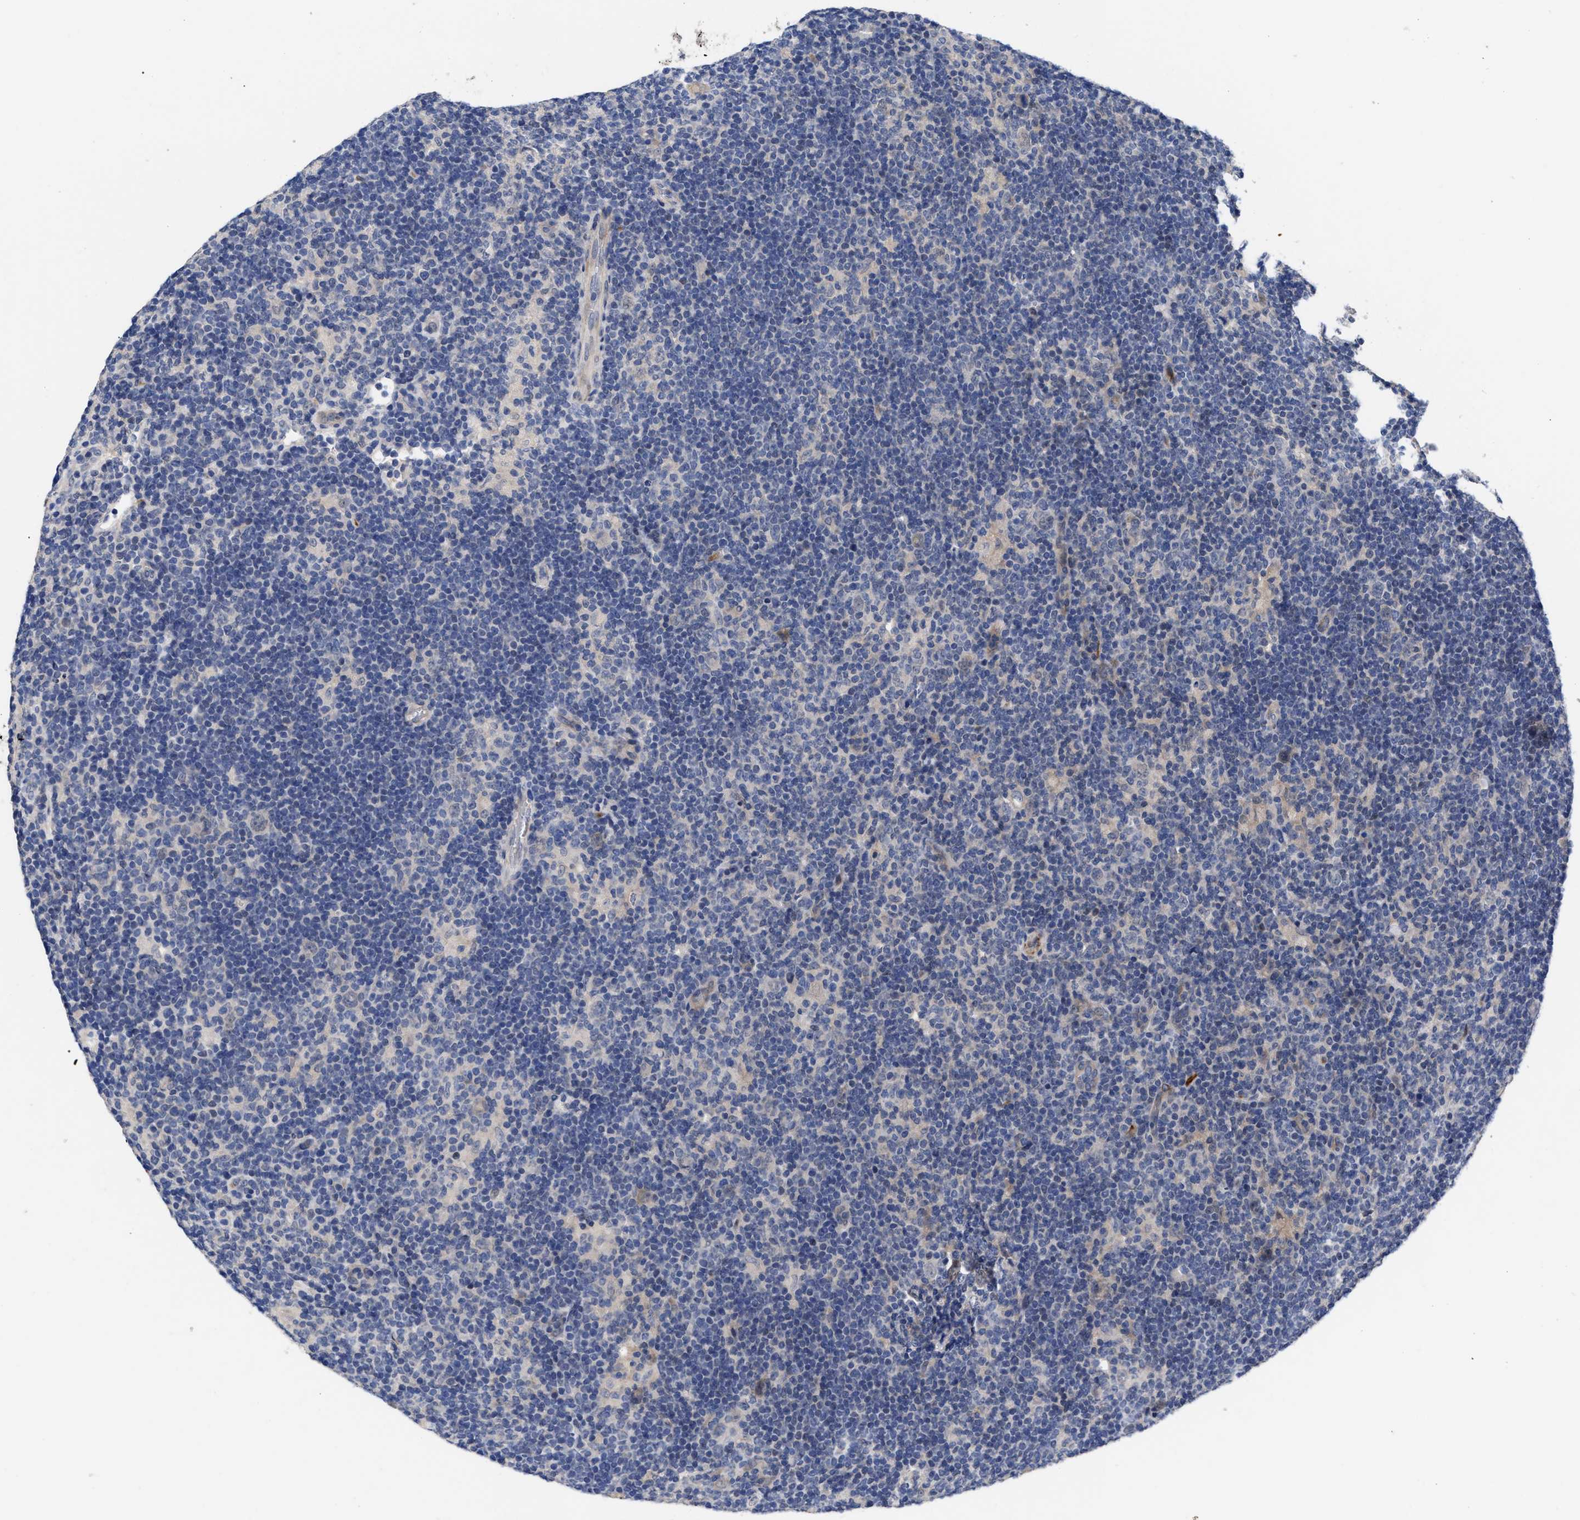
{"staining": {"intensity": "negative", "quantity": "none", "location": "none"}, "tissue": "lymphoma", "cell_type": "Tumor cells", "image_type": "cancer", "snomed": [{"axis": "morphology", "description": "Hodgkin's disease, NOS"}, {"axis": "topography", "description": "Lymph node"}], "caption": "Hodgkin's disease was stained to show a protein in brown. There is no significant staining in tumor cells.", "gene": "CCN5", "patient": {"sex": "female", "age": 57}}